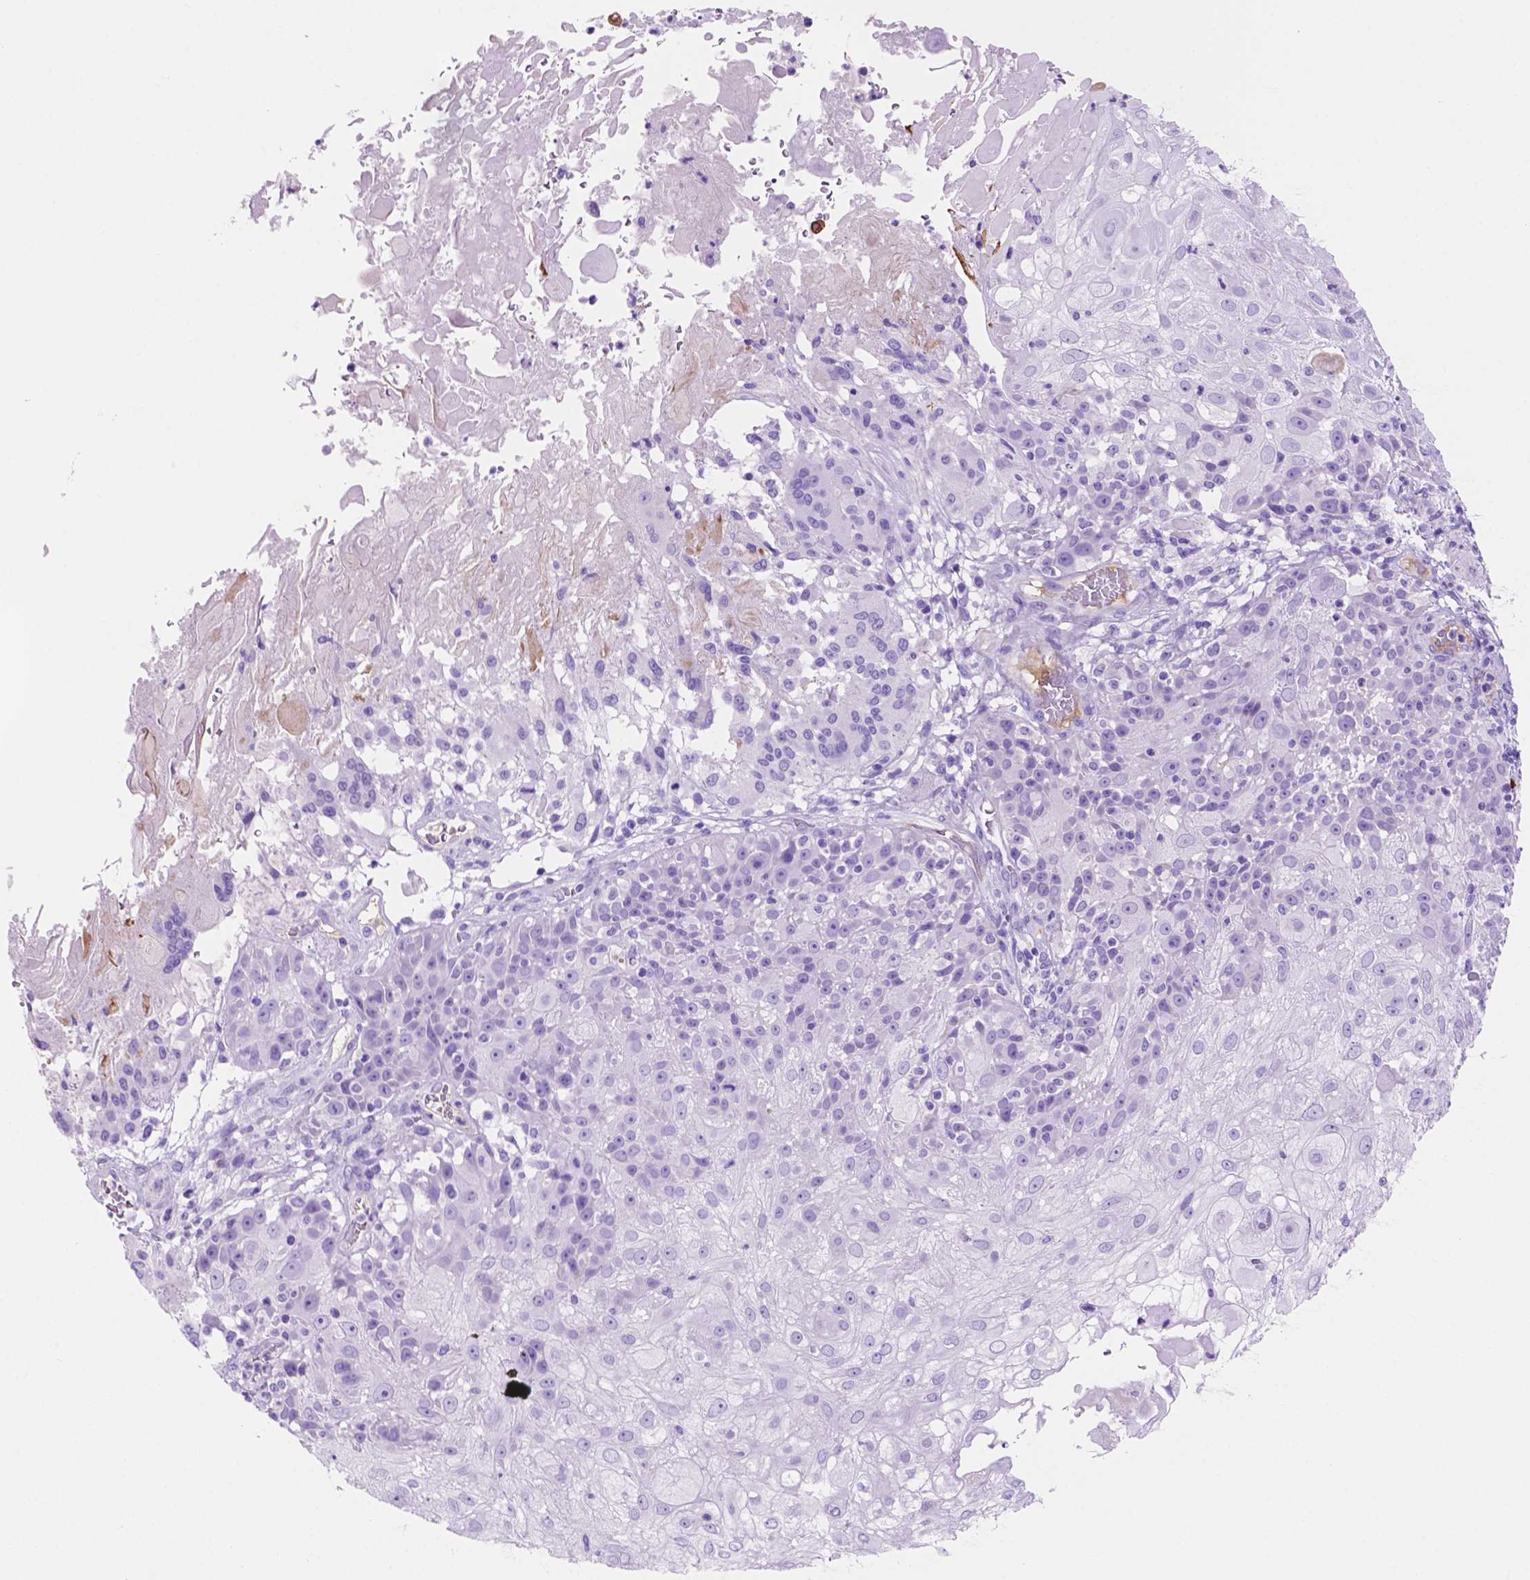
{"staining": {"intensity": "negative", "quantity": "none", "location": "none"}, "tissue": "skin cancer", "cell_type": "Tumor cells", "image_type": "cancer", "snomed": [{"axis": "morphology", "description": "Normal tissue, NOS"}, {"axis": "morphology", "description": "Squamous cell carcinoma, NOS"}, {"axis": "topography", "description": "Skin"}], "caption": "A micrograph of skin squamous cell carcinoma stained for a protein displays no brown staining in tumor cells.", "gene": "FOXB2", "patient": {"sex": "female", "age": 83}}